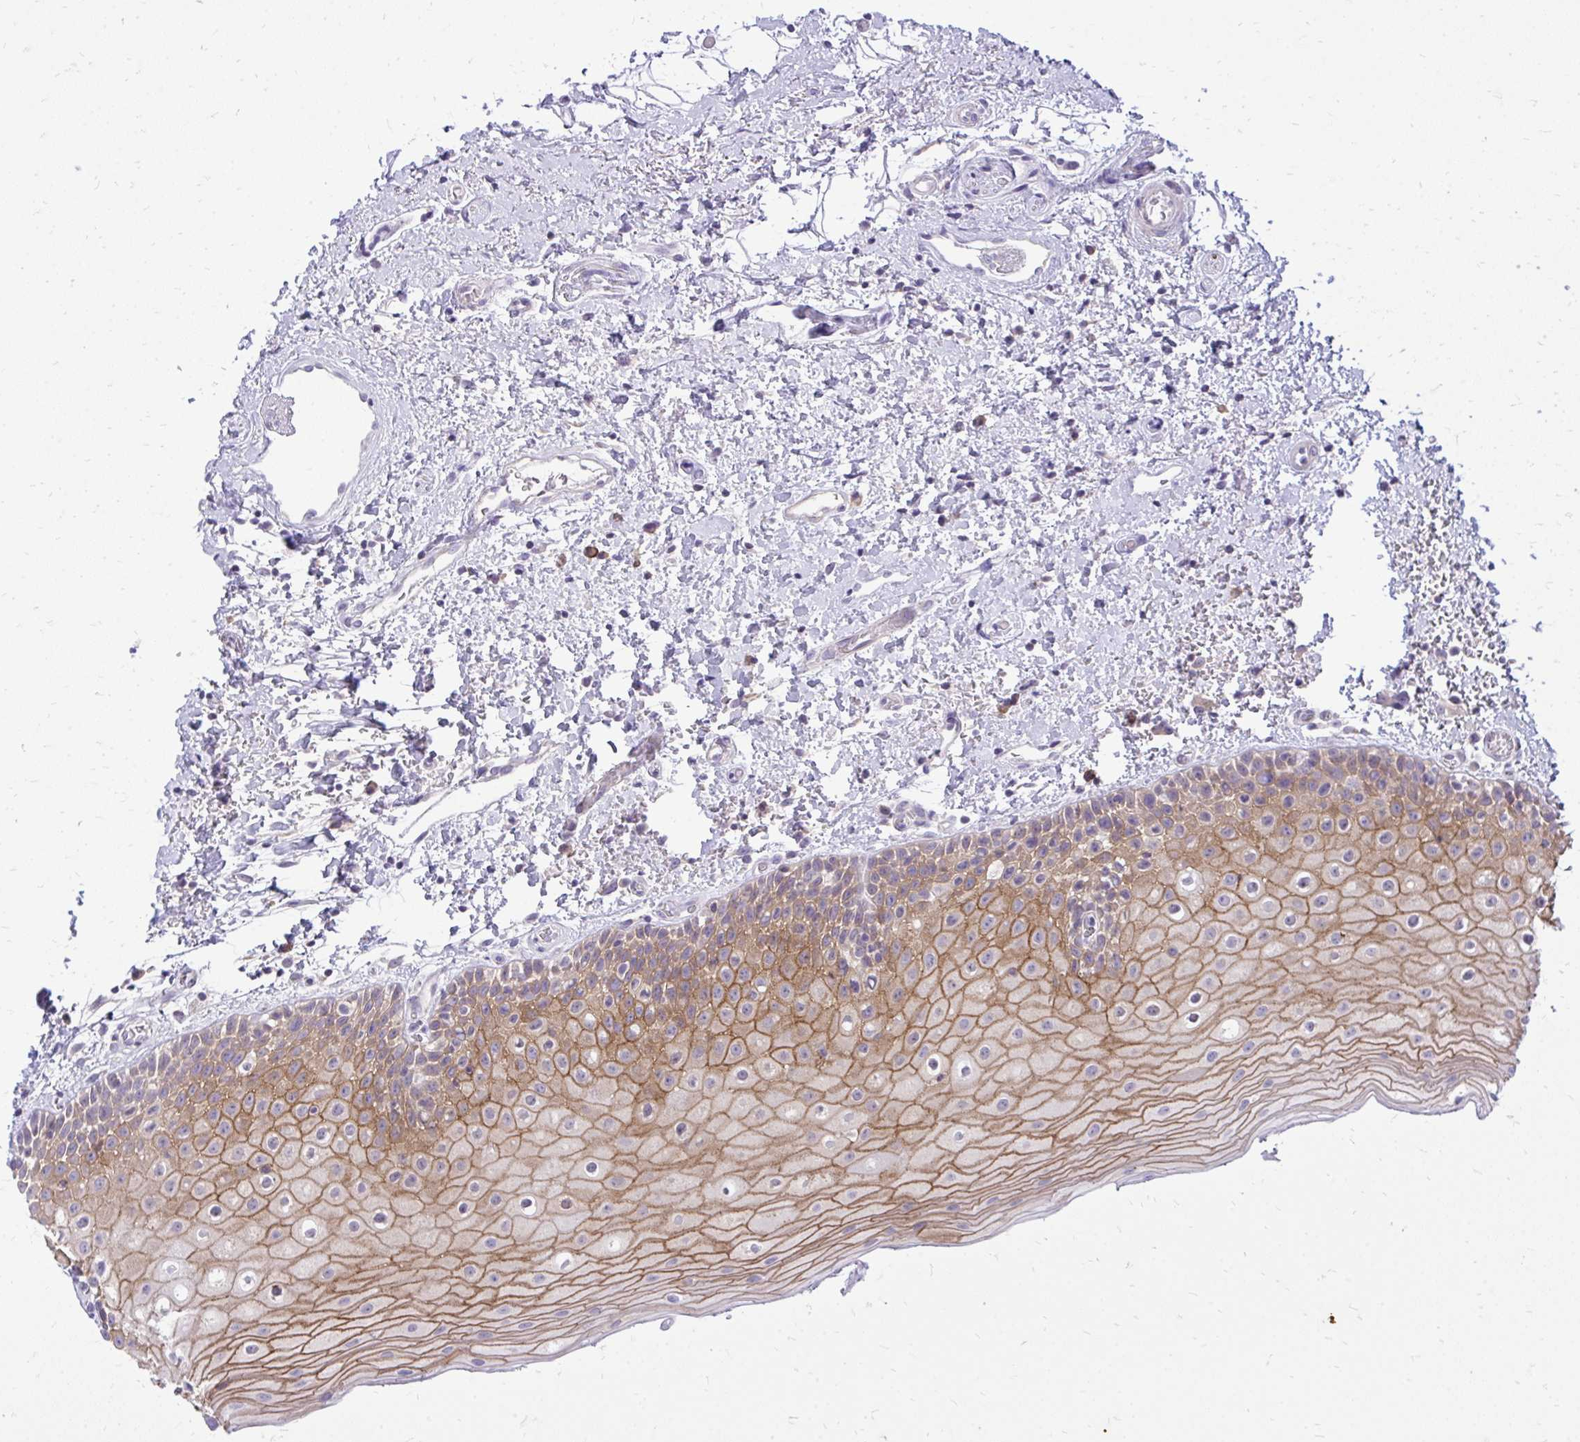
{"staining": {"intensity": "moderate", "quantity": "25%-75%", "location": "cytoplasmic/membranous"}, "tissue": "oral mucosa", "cell_type": "Squamous epithelial cells", "image_type": "normal", "snomed": [{"axis": "morphology", "description": "Normal tissue, NOS"}, {"axis": "topography", "description": "Oral tissue"}], "caption": "Immunohistochemistry (IHC) image of unremarkable oral mucosa: oral mucosa stained using immunohistochemistry (IHC) displays medium levels of moderate protein expression localized specifically in the cytoplasmic/membranous of squamous epithelial cells, appearing as a cytoplasmic/membranous brown color.", "gene": "SPTBN2", "patient": {"sex": "female", "age": 82}}